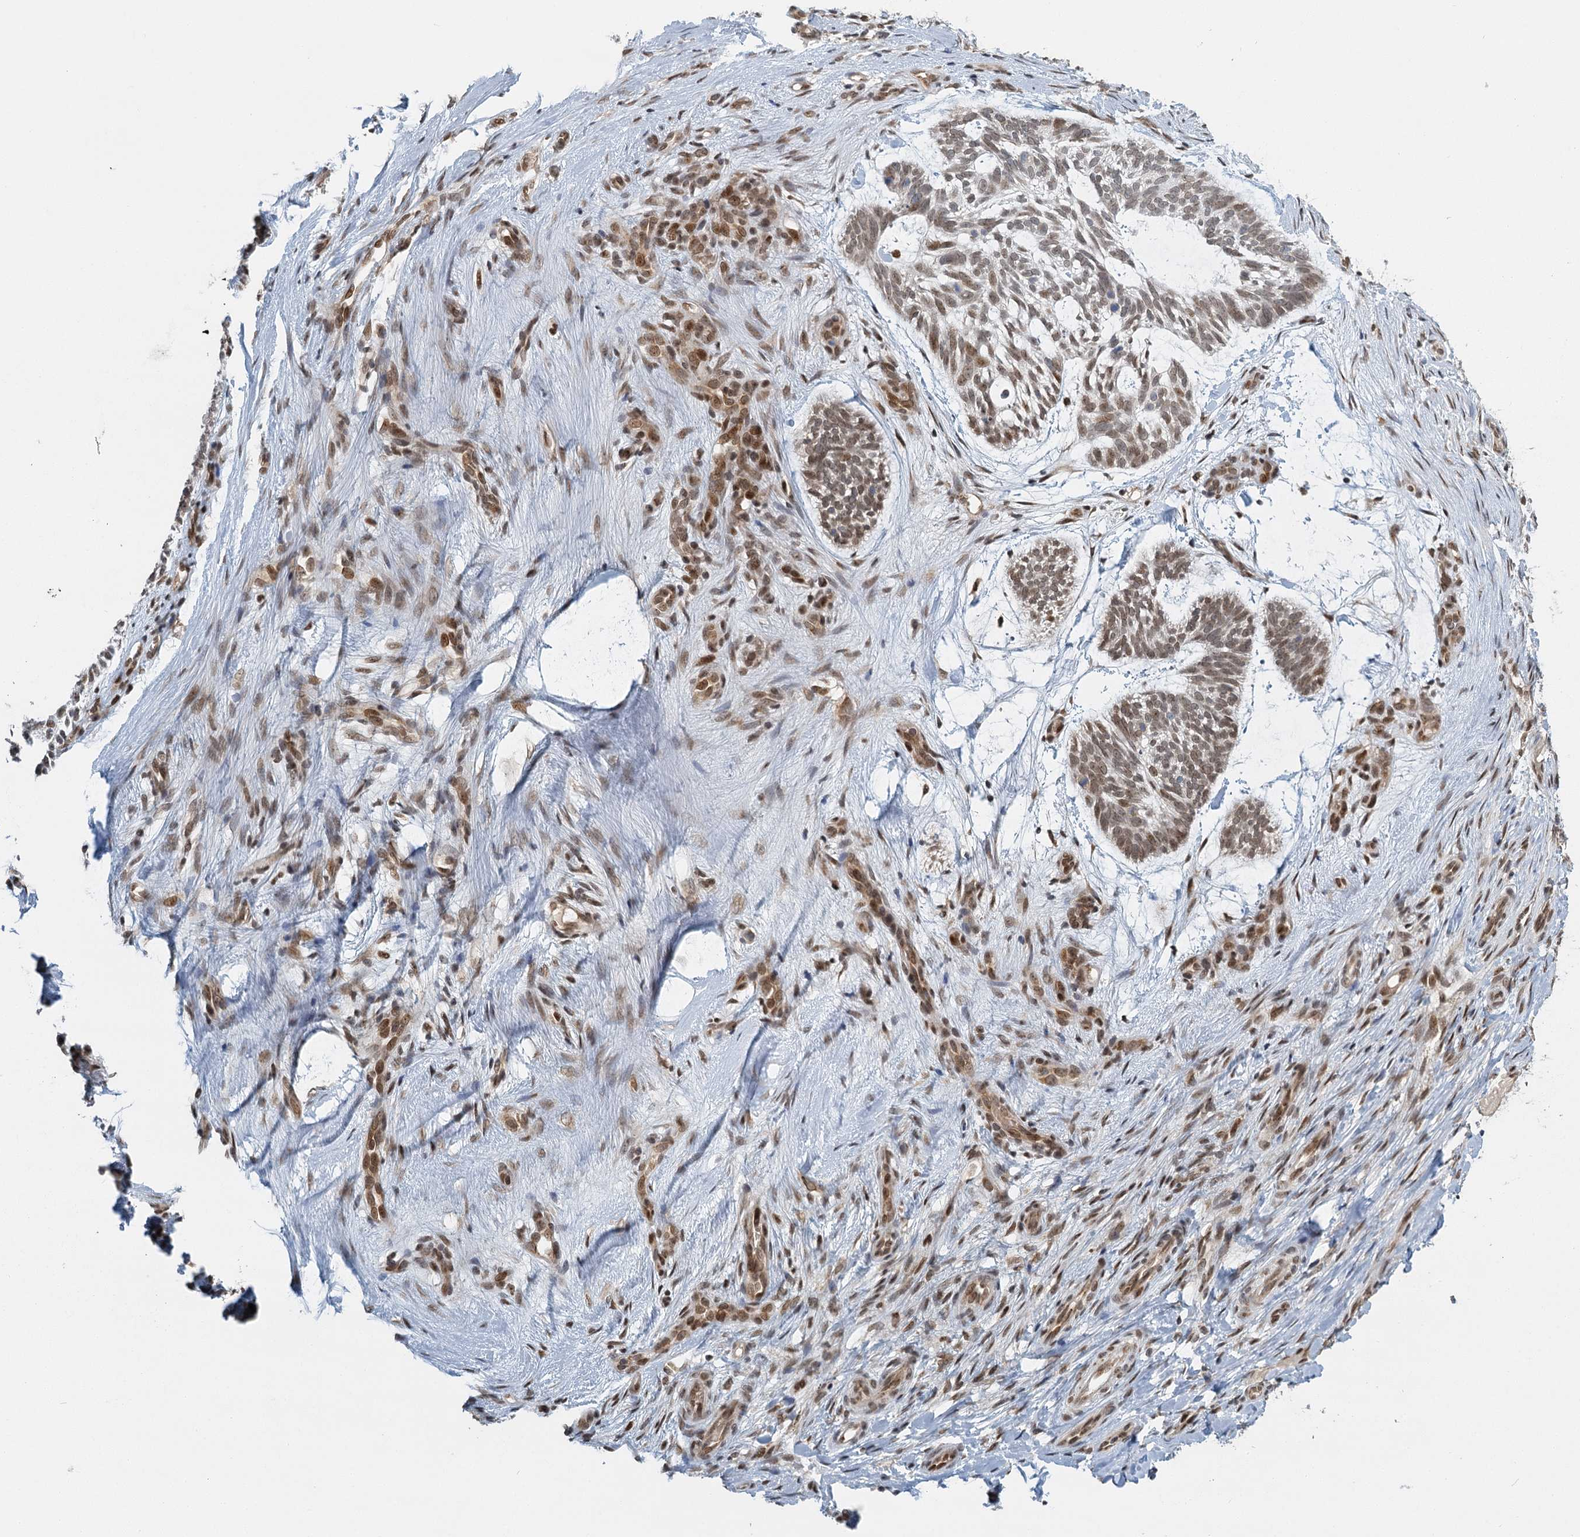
{"staining": {"intensity": "weak", "quantity": "25%-75%", "location": "nuclear"}, "tissue": "skin cancer", "cell_type": "Tumor cells", "image_type": "cancer", "snomed": [{"axis": "morphology", "description": "Basal cell carcinoma"}, {"axis": "topography", "description": "Skin"}], "caption": "Immunohistochemical staining of skin basal cell carcinoma reveals low levels of weak nuclear protein staining in approximately 25%-75% of tumor cells. (brown staining indicates protein expression, while blue staining denotes nuclei).", "gene": "TREX1", "patient": {"sex": "male", "age": 88}}